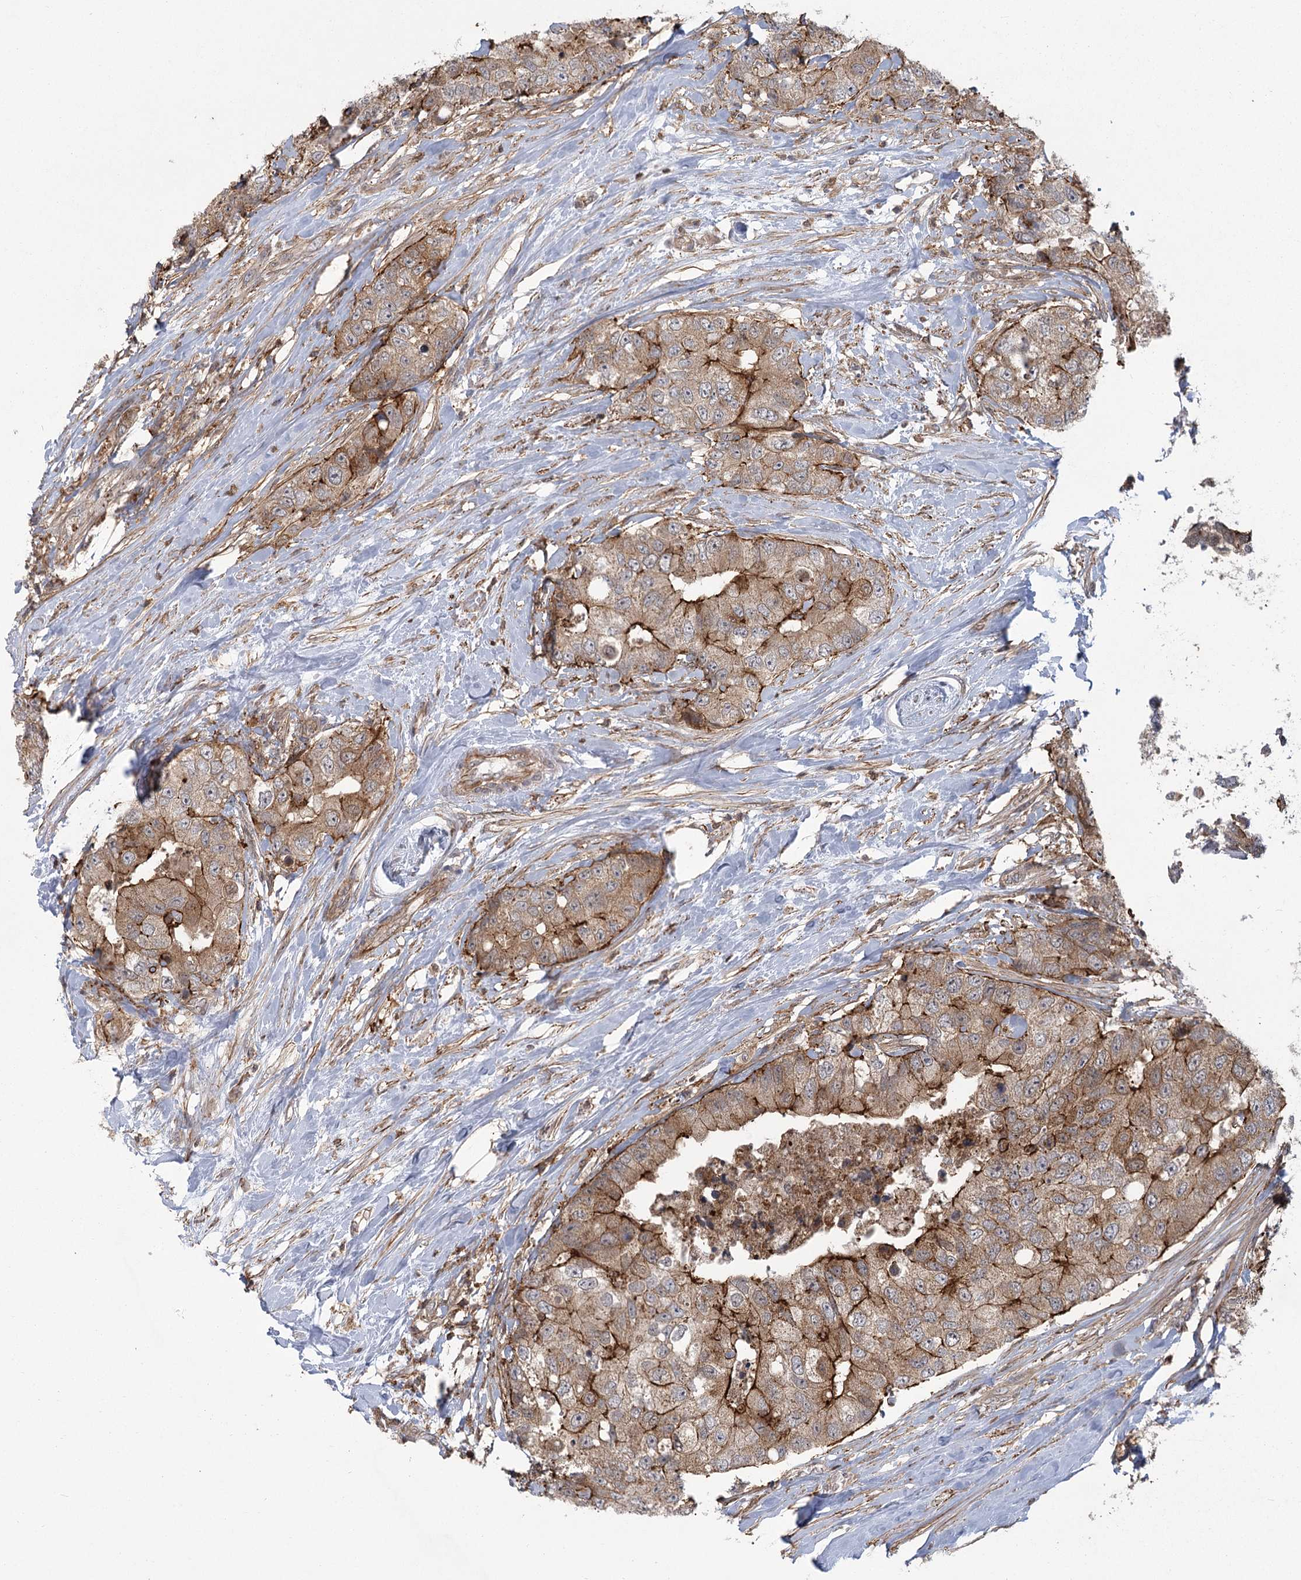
{"staining": {"intensity": "strong", "quantity": "25%-75%", "location": "cytoplasmic/membranous"}, "tissue": "breast cancer", "cell_type": "Tumor cells", "image_type": "cancer", "snomed": [{"axis": "morphology", "description": "Duct carcinoma"}, {"axis": "topography", "description": "Breast"}], "caption": "The immunohistochemical stain highlights strong cytoplasmic/membranous expression in tumor cells of breast cancer (invasive ductal carcinoma) tissue.", "gene": "MEPE", "patient": {"sex": "female", "age": 62}}